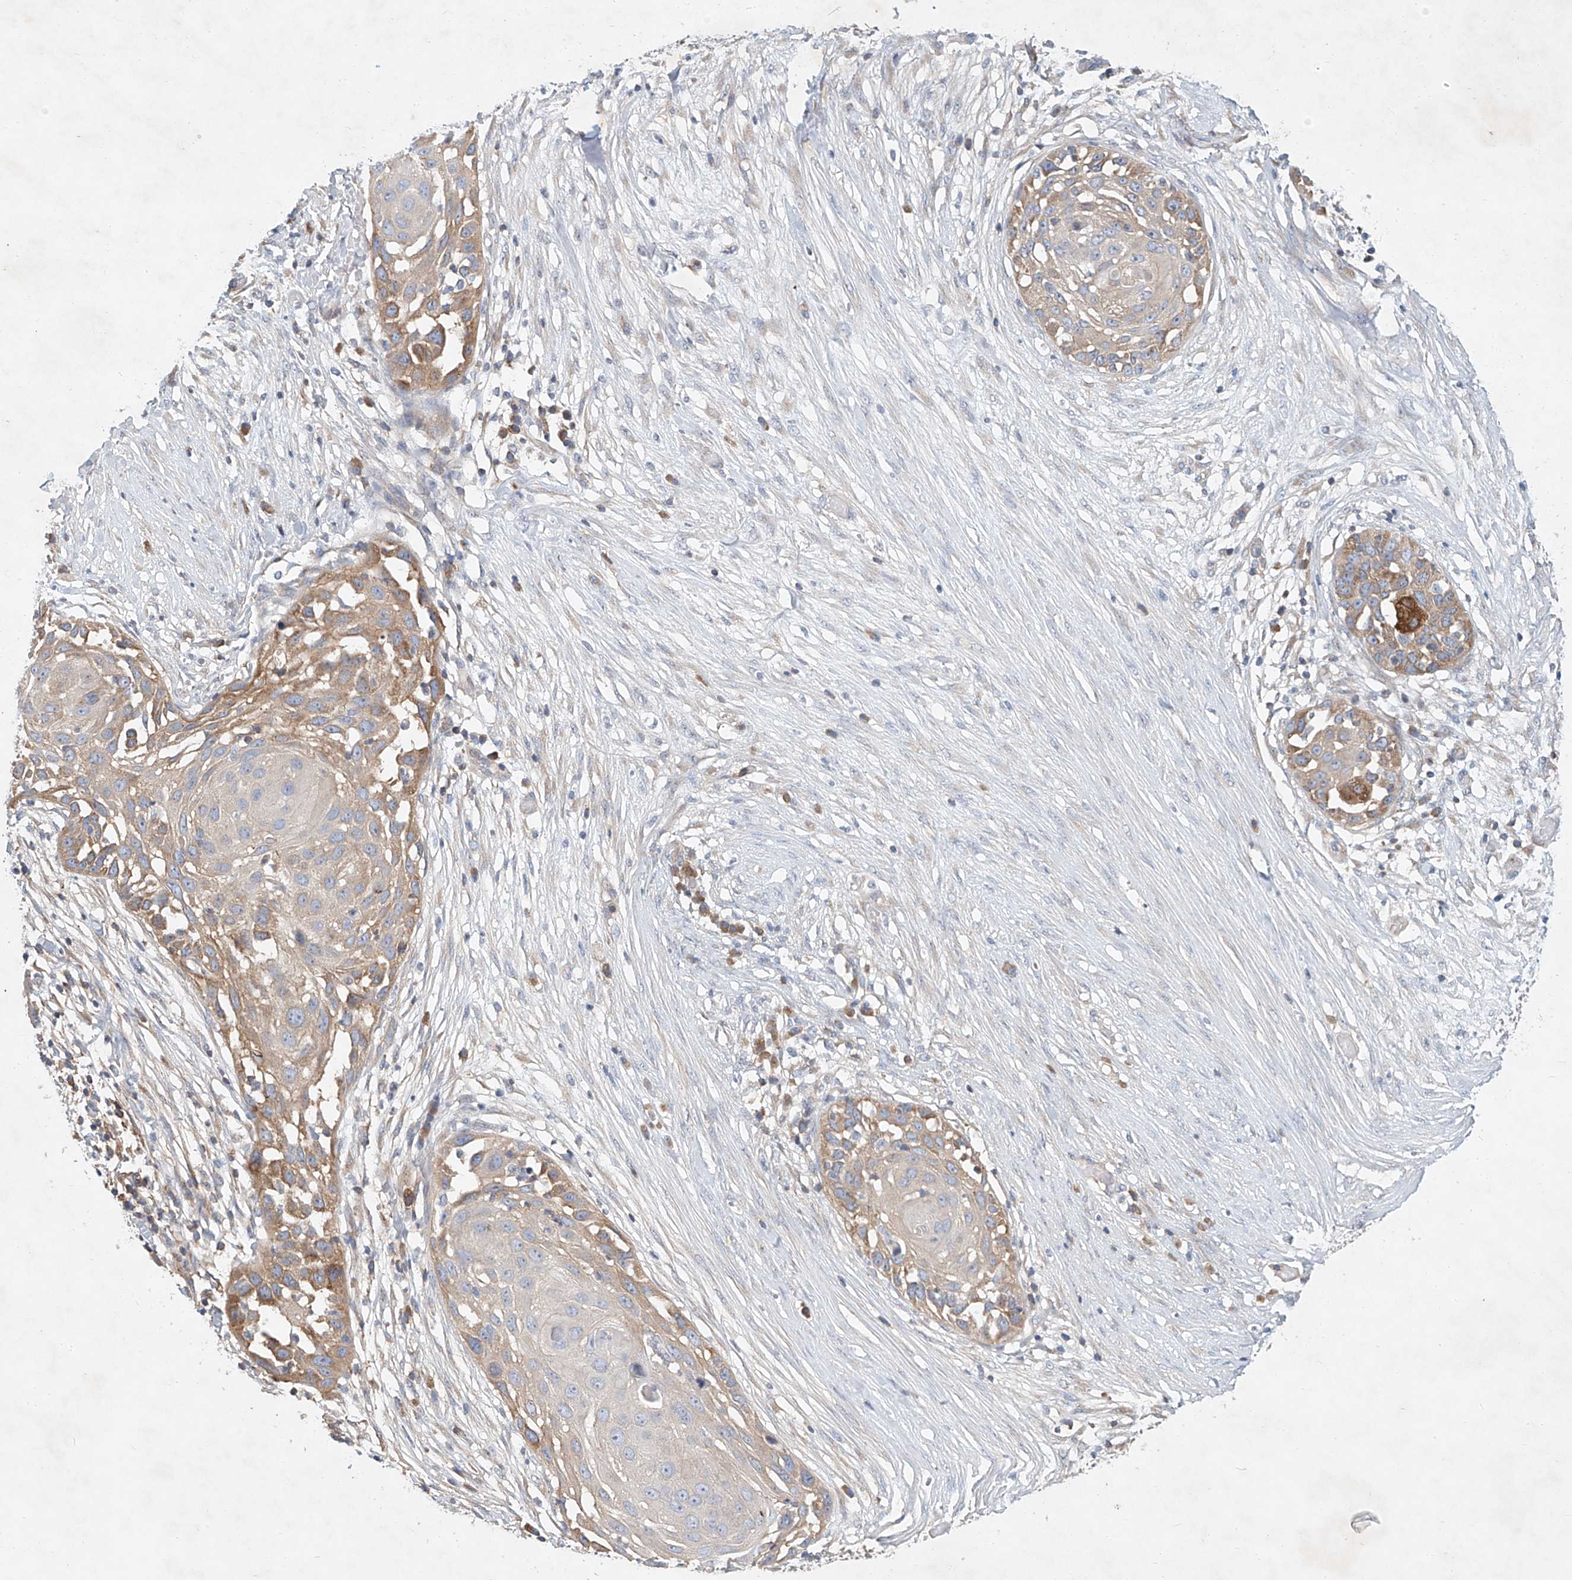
{"staining": {"intensity": "moderate", "quantity": "<25%", "location": "cytoplasmic/membranous"}, "tissue": "skin cancer", "cell_type": "Tumor cells", "image_type": "cancer", "snomed": [{"axis": "morphology", "description": "Squamous cell carcinoma, NOS"}, {"axis": "topography", "description": "Skin"}], "caption": "This is a micrograph of IHC staining of squamous cell carcinoma (skin), which shows moderate positivity in the cytoplasmic/membranous of tumor cells.", "gene": "CARMIL1", "patient": {"sex": "female", "age": 44}}